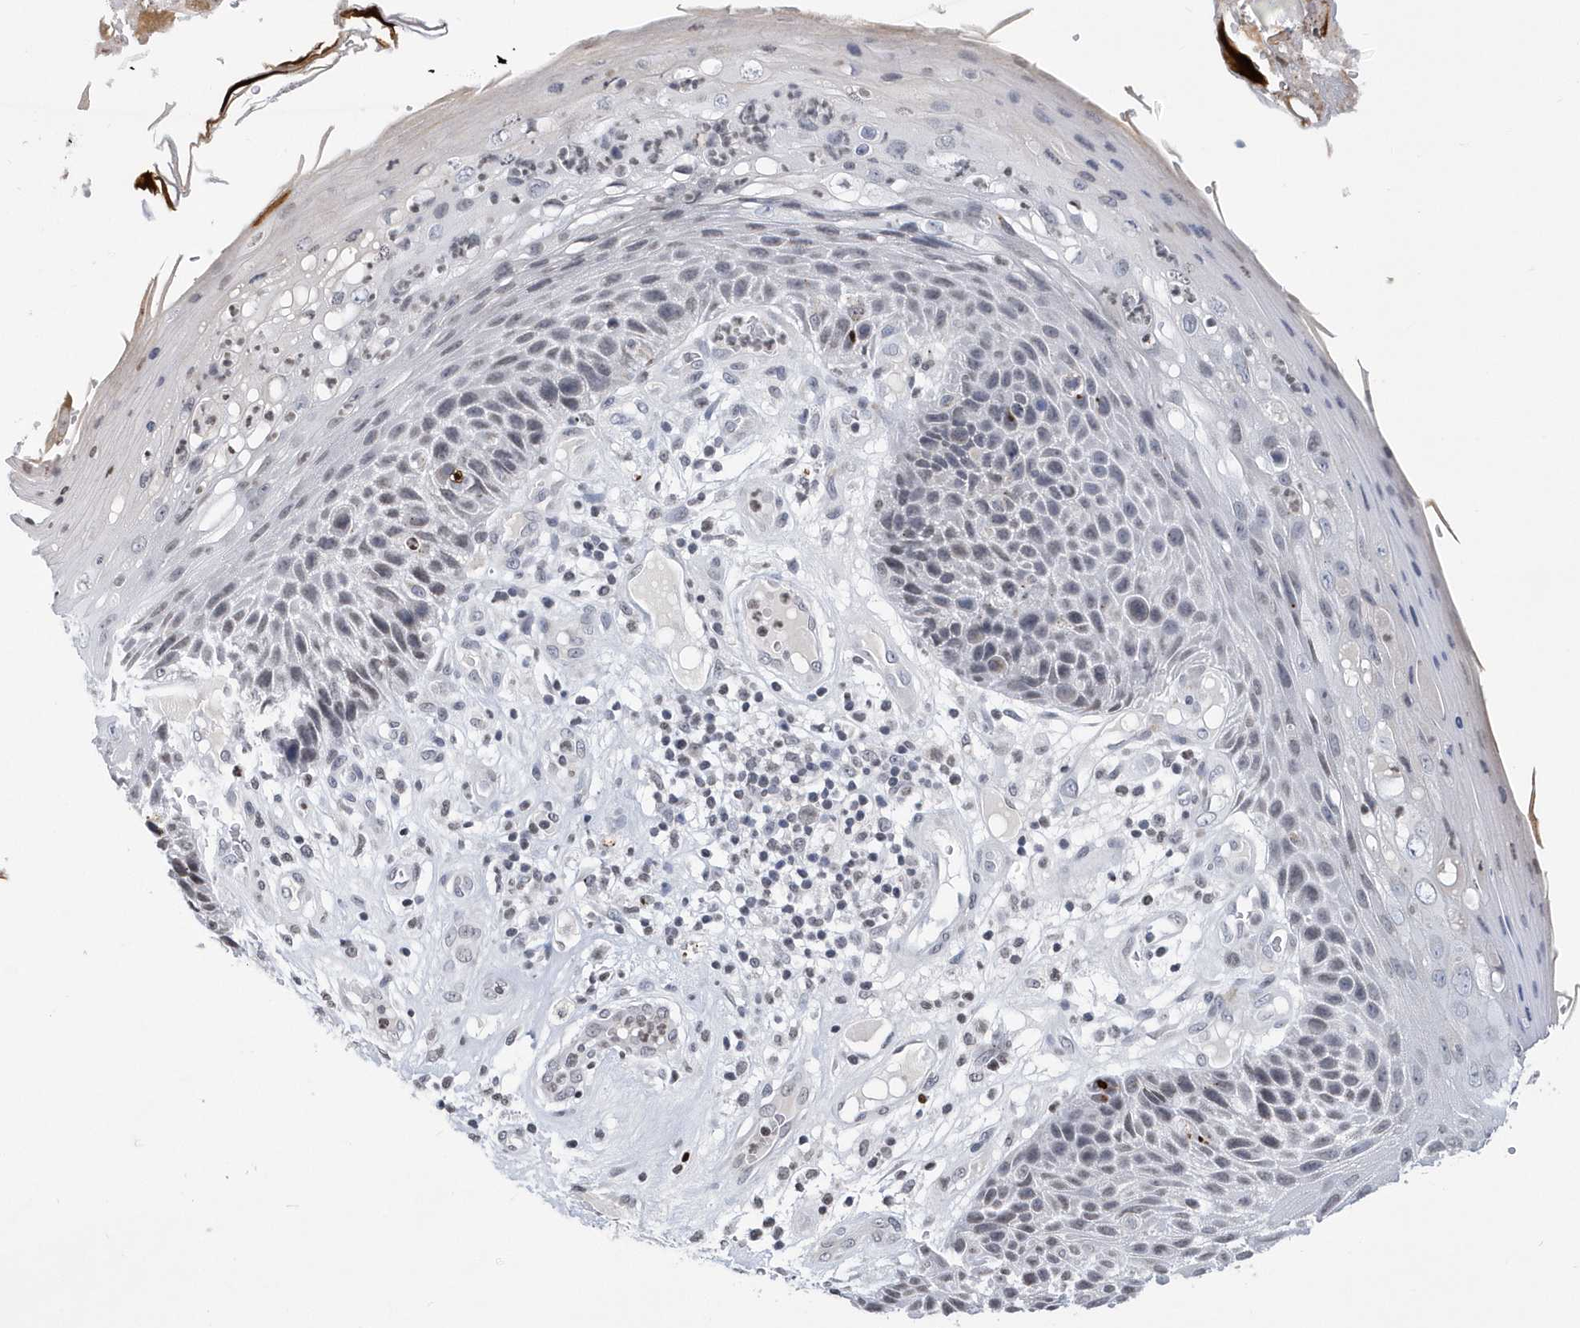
{"staining": {"intensity": "negative", "quantity": "none", "location": "none"}, "tissue": "skin cancer", "cell_type": "Tumor cells", "image_type": "cancer", "snomed": [{"axis": "morphology", "description": "Squamous cell carcinoma, NOS"}, {"axis": "topography", "description": "Skin"}], "caption": "The image shows no significant staining in tumor cells of squamous cell carcinoma (skin).", "gene": "VWA5B2", "patient": {"sex": "female", "age": 88}}